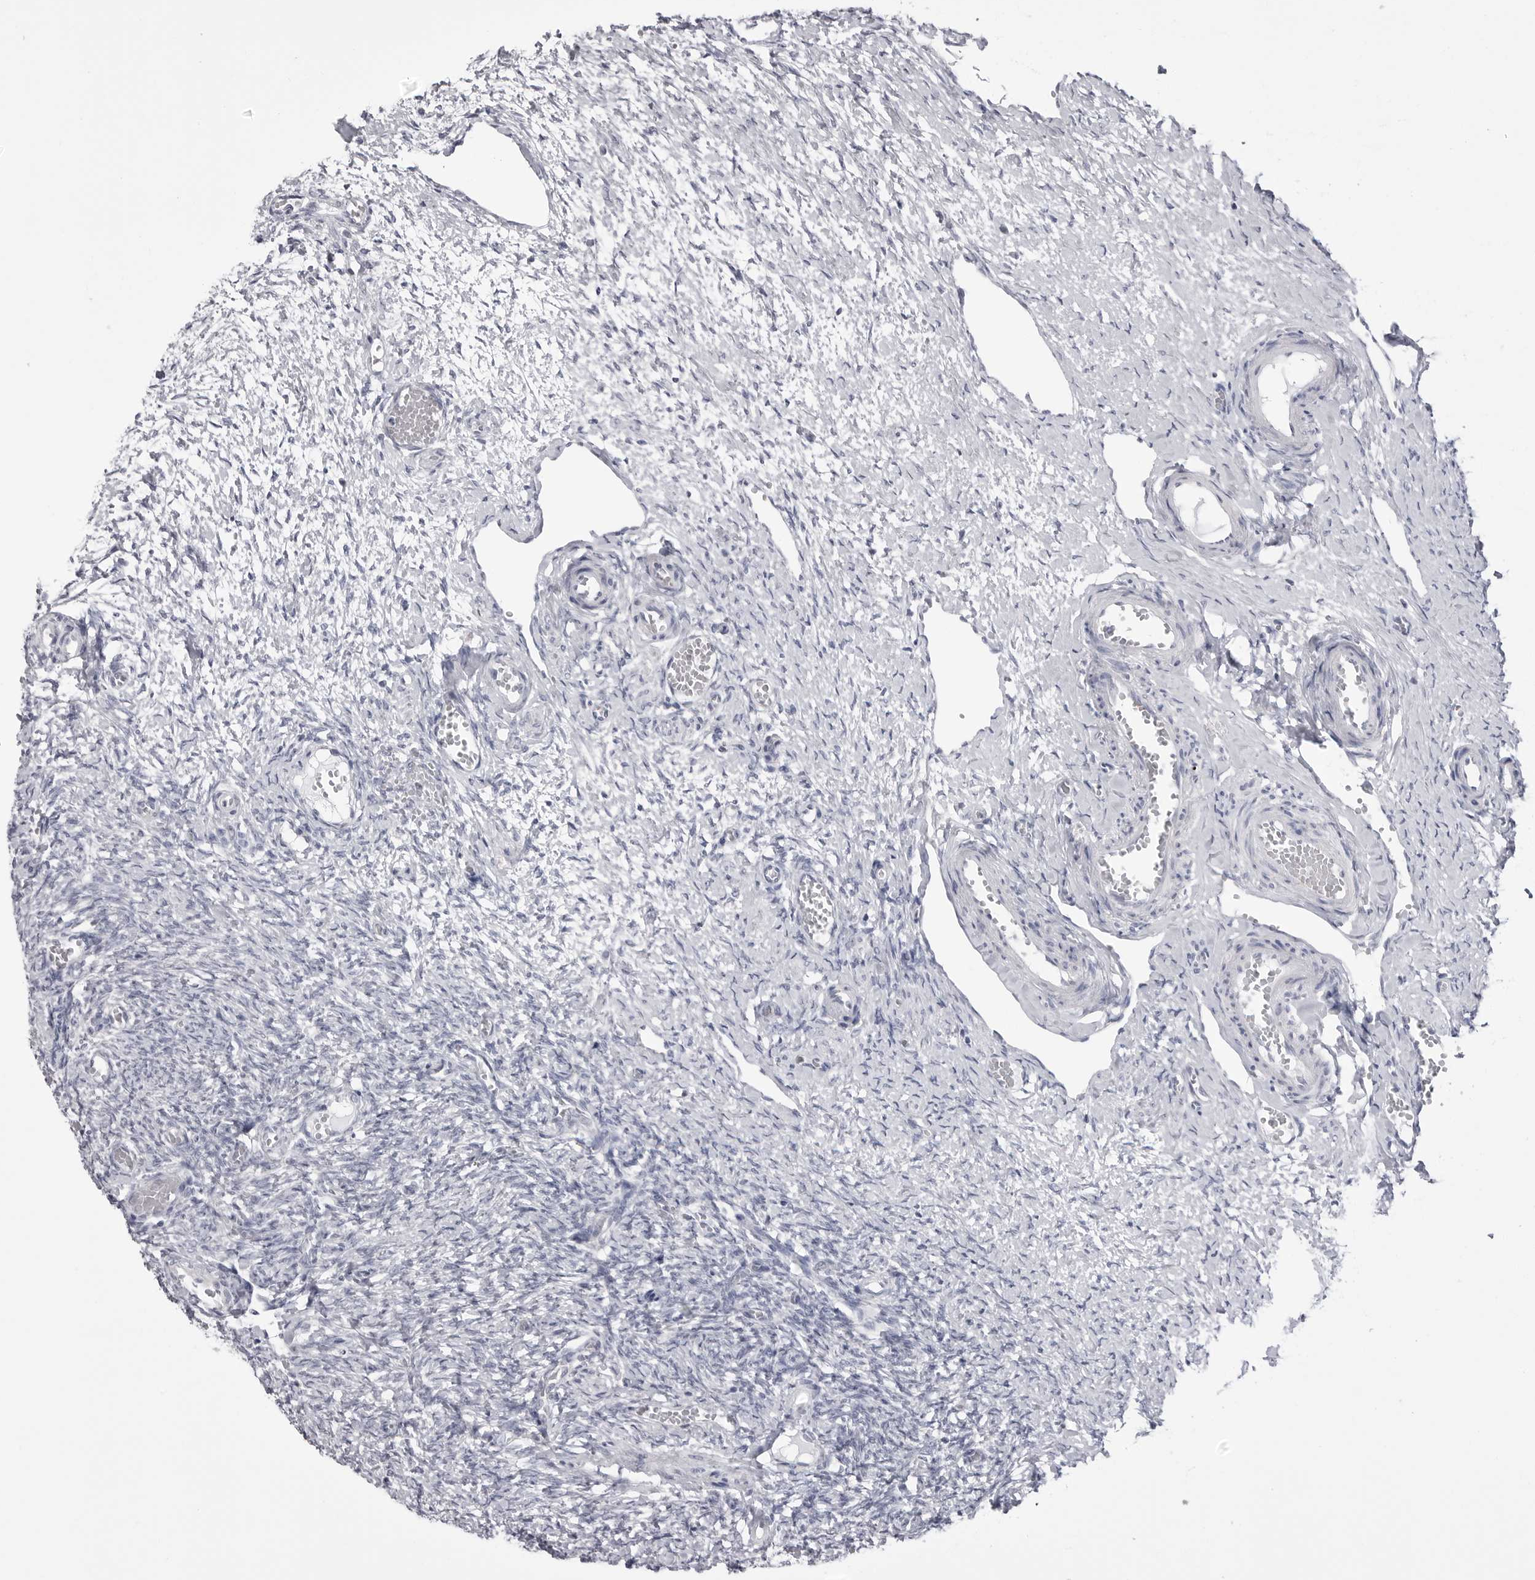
{"staining": {"intensity": "negative", "quantity": "none", "location": "none"}, "tissue": "ovary", "cell_type": "Follicle cells", "image_type": "normal", "snomed": [{"axis": "morphology", "description": "Adenocarcinoma, NOS"}, {"axis": "topography", "description": "Endometrium"}], "caption": "High power microscopy photomicrograph of an IHC photomicrograph of unremarkable ovary, revealing no significant expression in follicle cells. (DAB (3,3'-diaminobenzidine) IHC with hematoxylin counter stain).", "gene": "FH", "patient": {"sex": "female", "age": 32}}